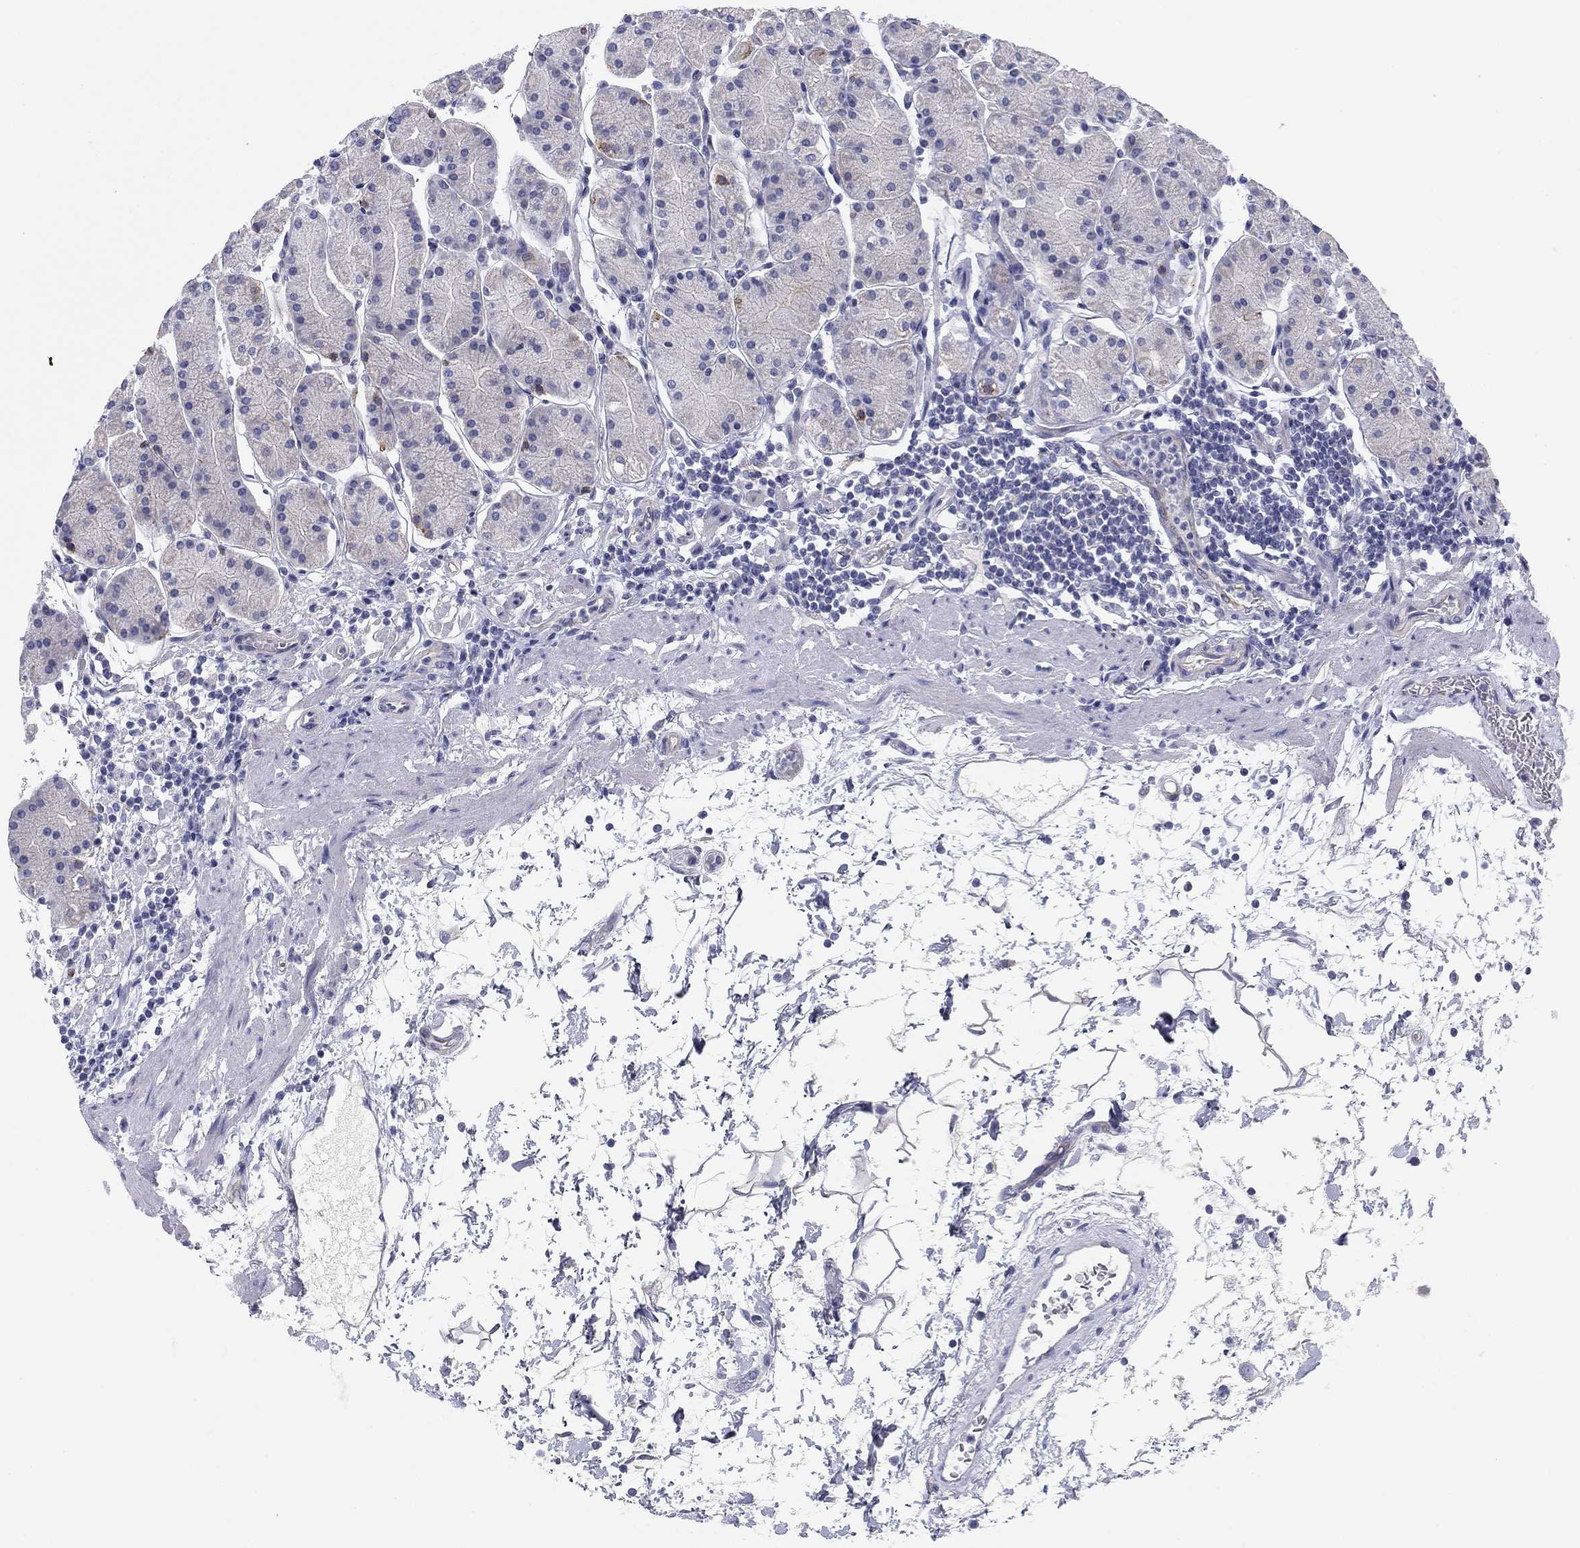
{"staining": {"intensity": "moderate", "quantity": "<25%", "location": "cytoplasmic/membranous"}, "tissue": "stomach", "cell_type": "Glandular cells", "image_type": "normal", "snomed": [{"axis": "morphology", "description": "Normal tissue, NOS"}, {"axis": "topography", "description": "Stomach"}], "caption": "Protein expression analysis of unremarkable human stomach reveals moderate cytoplasmic/membranous staining in about <25% of glandular cells. (brown staining indicates protein expression, while blue staining denotes nuclei).", "gene": "SEPTIN3", "patient": {"sex": "male", "age": 54}}